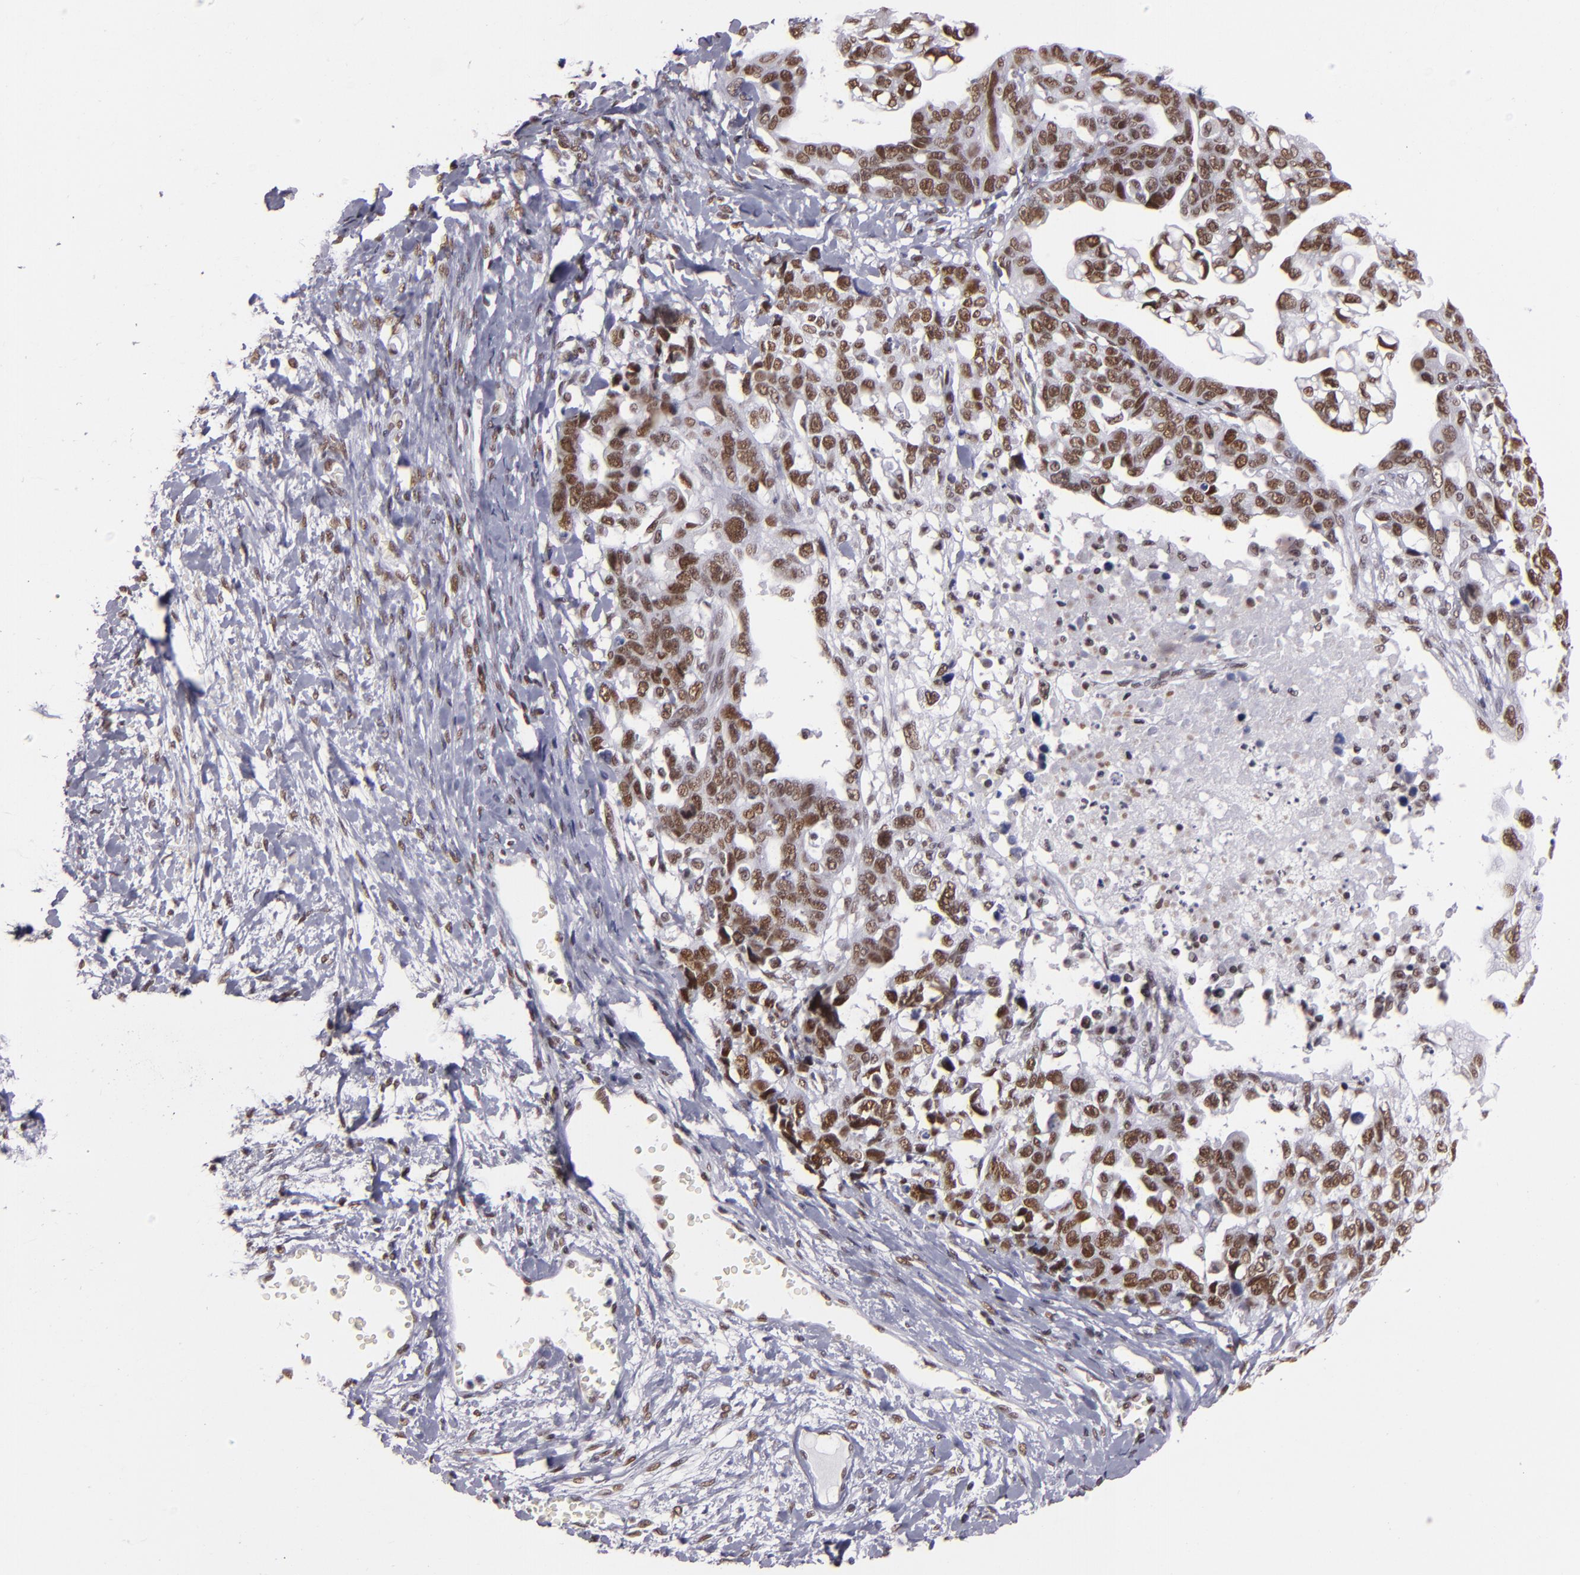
{"staining": {"intensity": "moderate", "quantity": ">75%", "location": "nuclear"}, "tissue": "ovarian cancer", "cell_type": "Tumor cells", "image_type": "cancer", "snomed": [{"axis": "morphology", "description": "Cystadenocarcinoma, serous, NOS"}, {"axis": "topography", "description": "Ovary"}], "caption": "The histopathology image displays staining of ovarian cancer, revealing moderate nuclear protein positivity (brown color) within tumor cells.", "gene": "BRD8", "patient": {"sex": "female", "age": 69}}